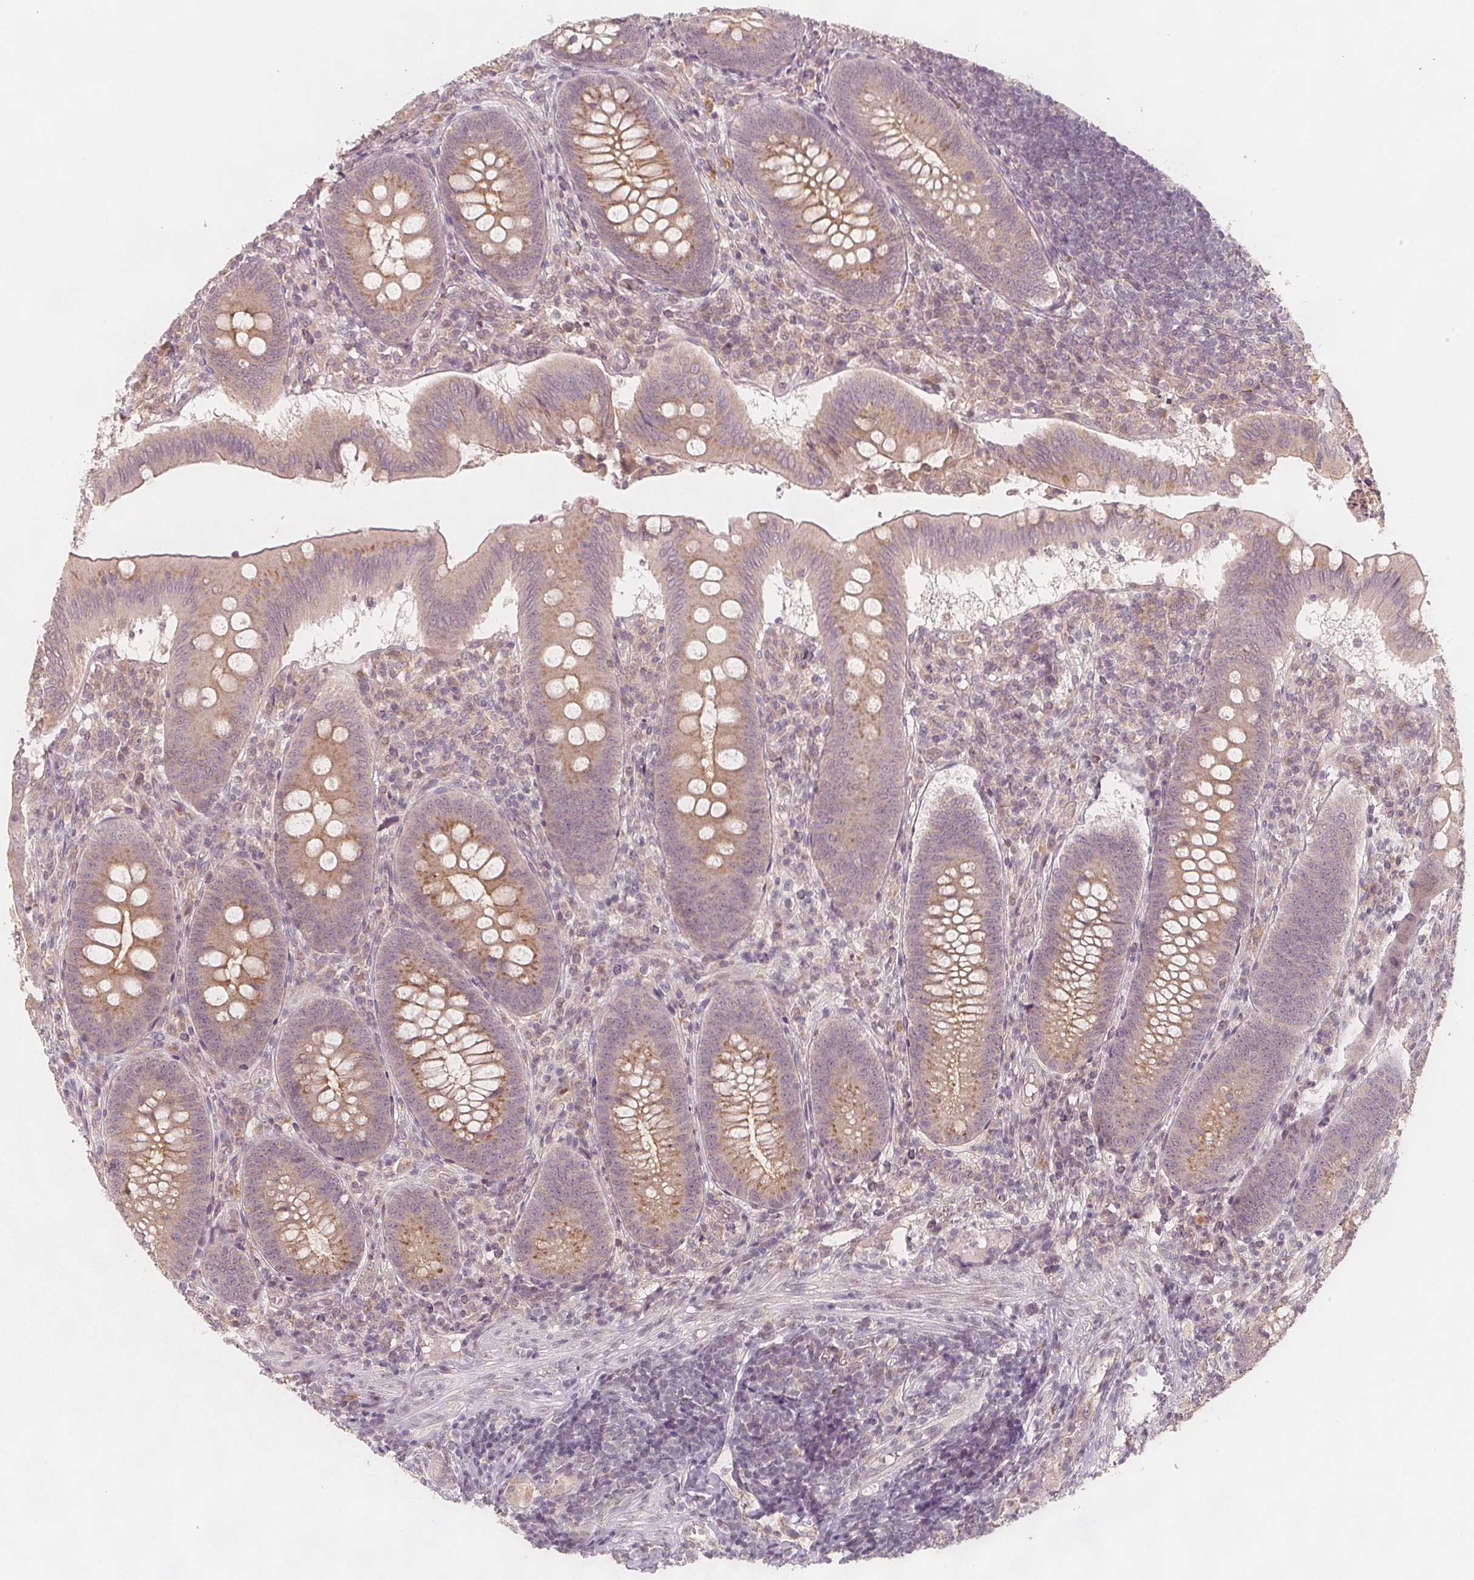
{"staining": {"intensity": "moderate", "quantity": ">75%", "location": "cytoplasmic/membranous"}, "tissue": "appendix", "cell_type": "Glandular cells", "image_type": "normal", "snomed": [{"axis": "morphology", "description": "Normal tissue, NOS"}, {"axis": "morphology", "description": "Inflammation, NOS"}, {"axis": "topography", "description": "Appendix"}], "caption": "Brown immunohistochemical staining in normal appendix reveals moderate cytoplasmic/membranous staining in approximately >75% of glandular cells.", "gene": "NCSTN", "patient": {"sex": "male", "age": 16}}